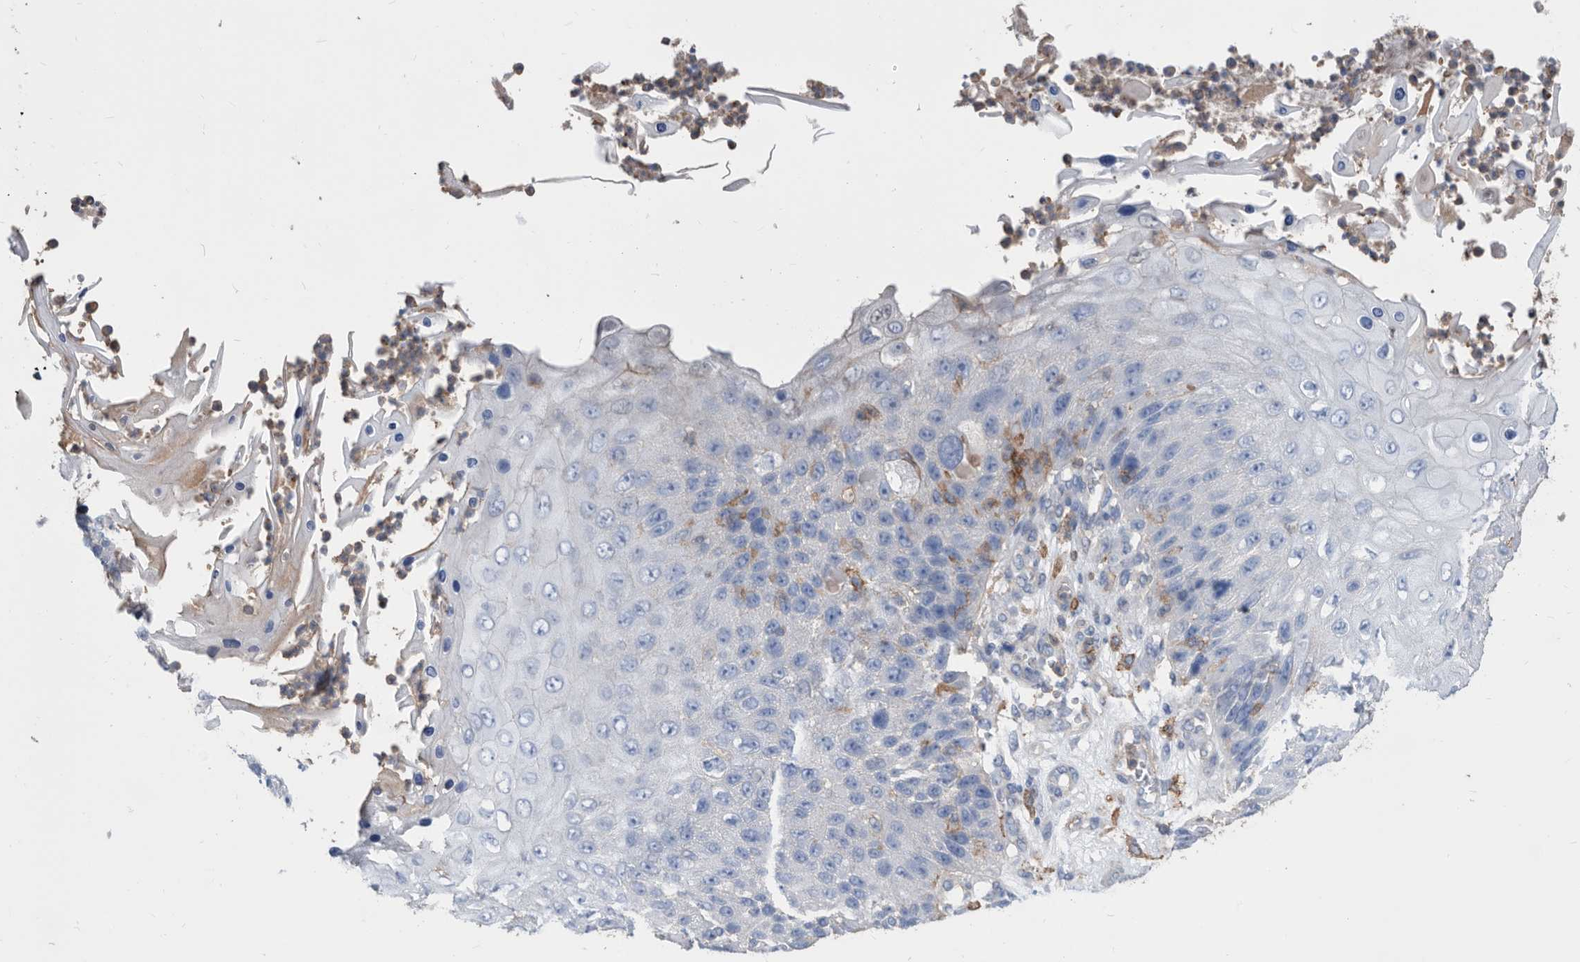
{"staining": {"intensity": "negative", "quantity": "none", "location": "none"}, "tissue": "skin cancer", "cell_type": "Tumor cells", "image_type": "cancer", "snomed": [{"axis": "morphology", "description": "Squamous cell carcinoma, NOS"}, {"axis": "topography", "description": "Skin"}], "caption": "An IHC histopathology image of skin cancer is shown. There is no staining in tumor cells of skin cancer.", "gene": "MS4A4A", "patient": {"sex": "female", "age": 88}}